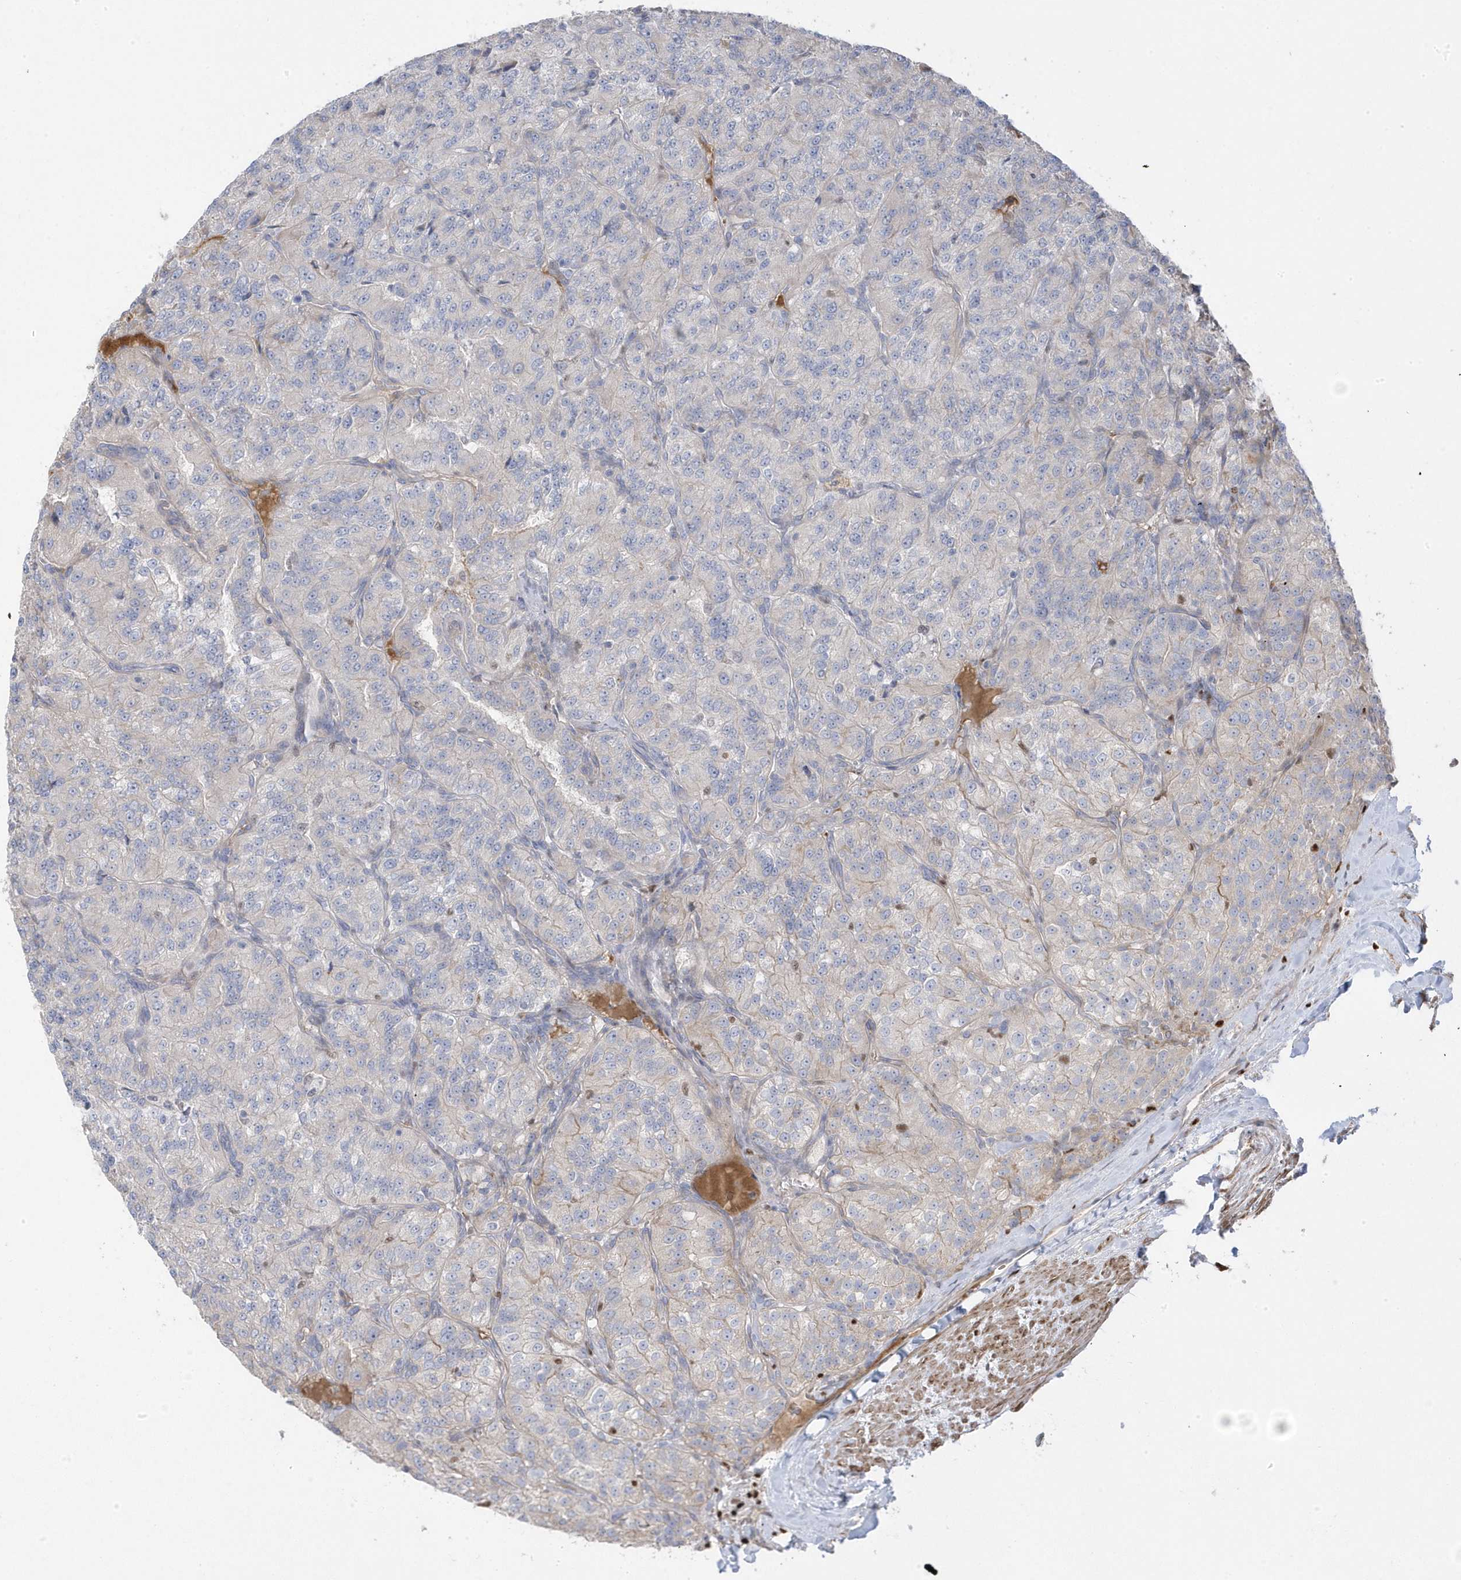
{"staining": {"intensity": "negative", "quantity": "none", "location": "none"}, "tissue": "renal cancer", "cell_type": "Tumor cells", "image_type": "cancer", "snomed": [{"axis": "morphology", "description": "Adenocarcinoma, NOS"}, {"axis": "topography", "description": "Kidney"}], "caption": "Tumor cells show no significant positivity in renal cancer (adenocarcinoma). (Immunohistochemistry, brightfield microscopy, high magnification).", "gene": "GTPBP6", "patient": {"sex": "female", "age": 63}}